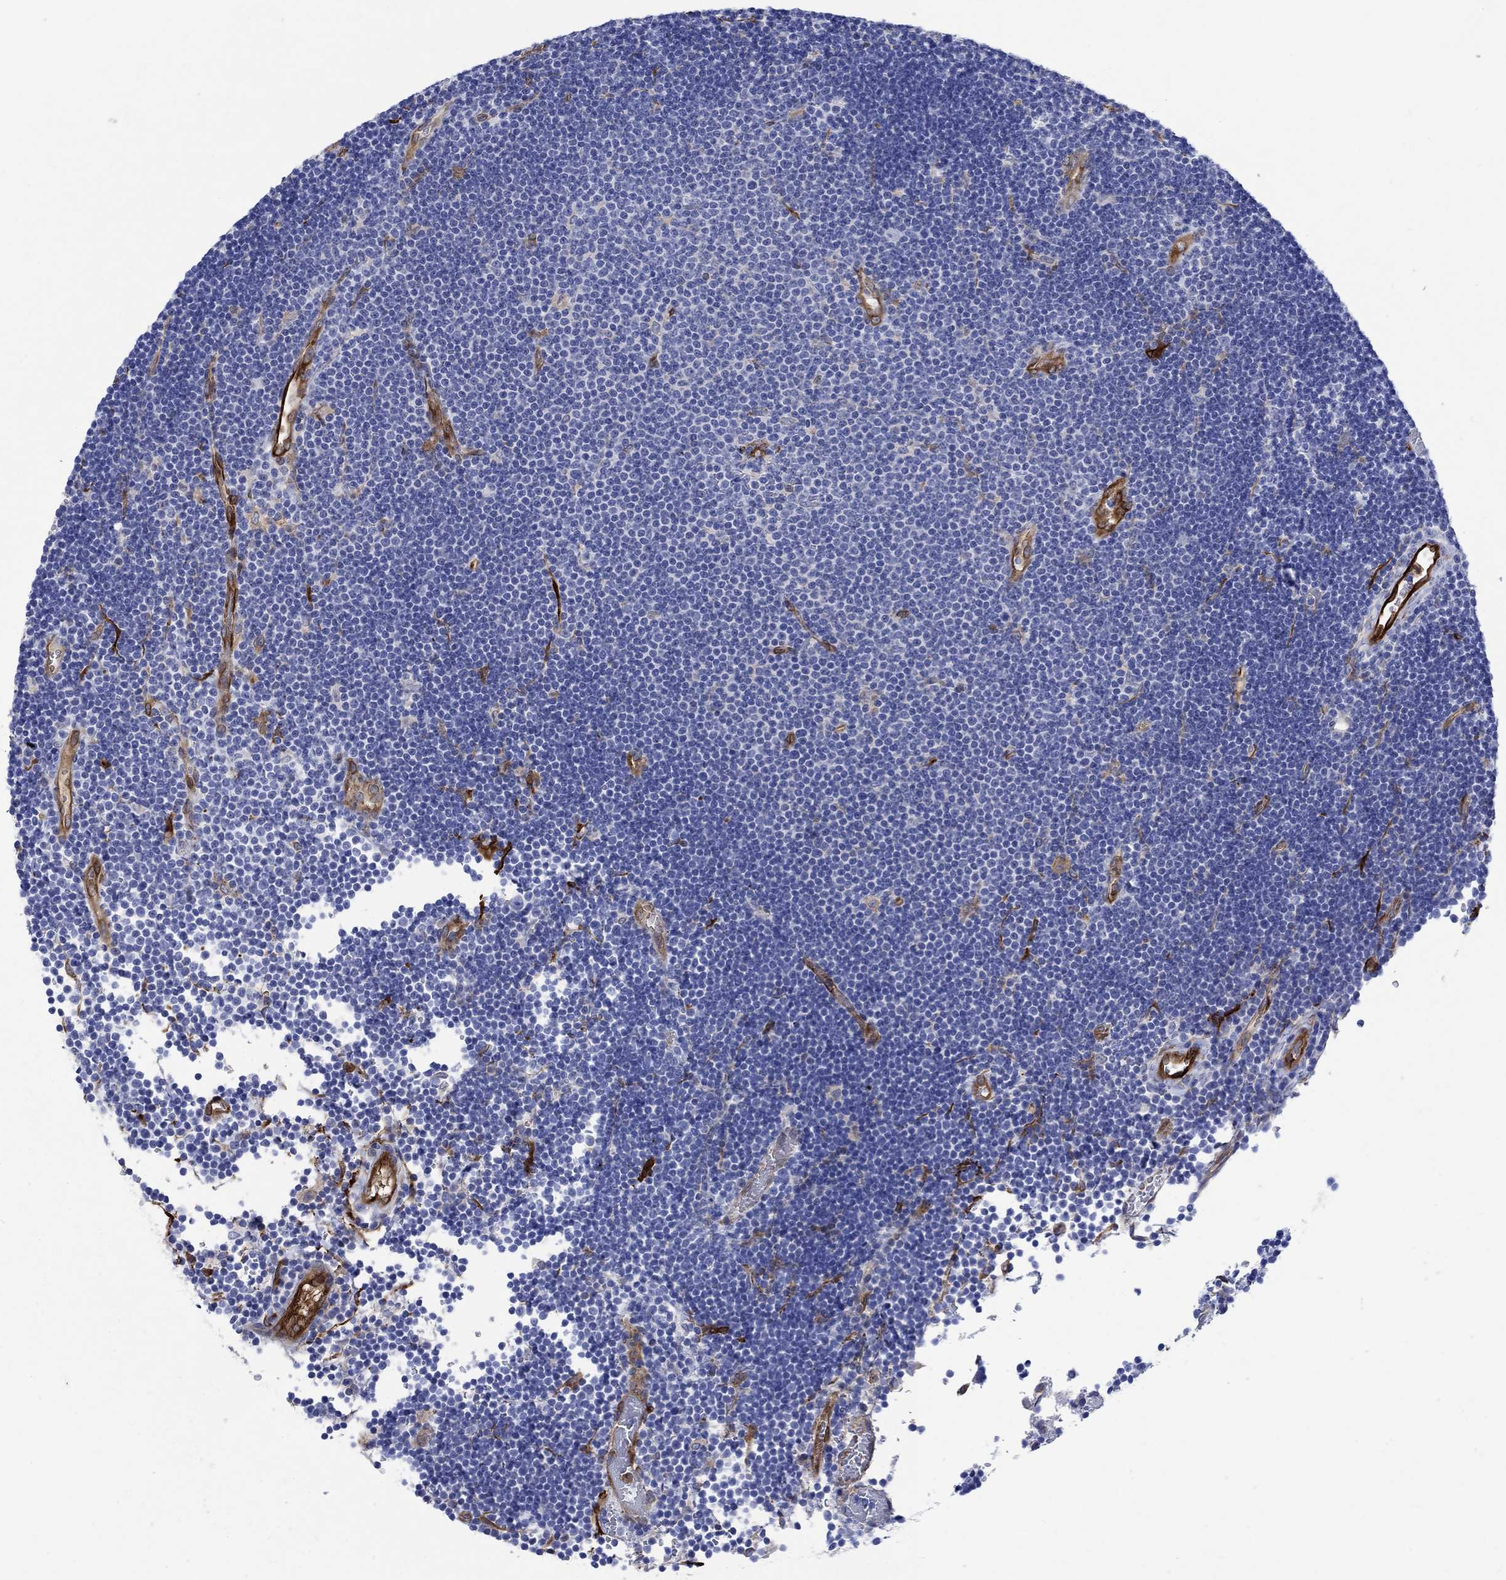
{"staining": {"intensity": "negative", "quantity": "none", "location": "none"}, "tissue": "lymphoma", "cell_type": "Tumor cells", "image_type": "cancer", "snomed": [{"axis": "morphology", "description": "Malignant lymphoma, non-Hodgkin's type, Low grade"}, {"axis": "topography", "description": "Brain"}], "caption": "Tumor cells are negative for protein expression in human lymphoma. Brightfield microscopy of immunohistochemistry stained with DAB (brown) and hematoxylin (blue), captured at high magnification.", "gene": "TGM2", "patient": {"sex": "female", "age": 66}}